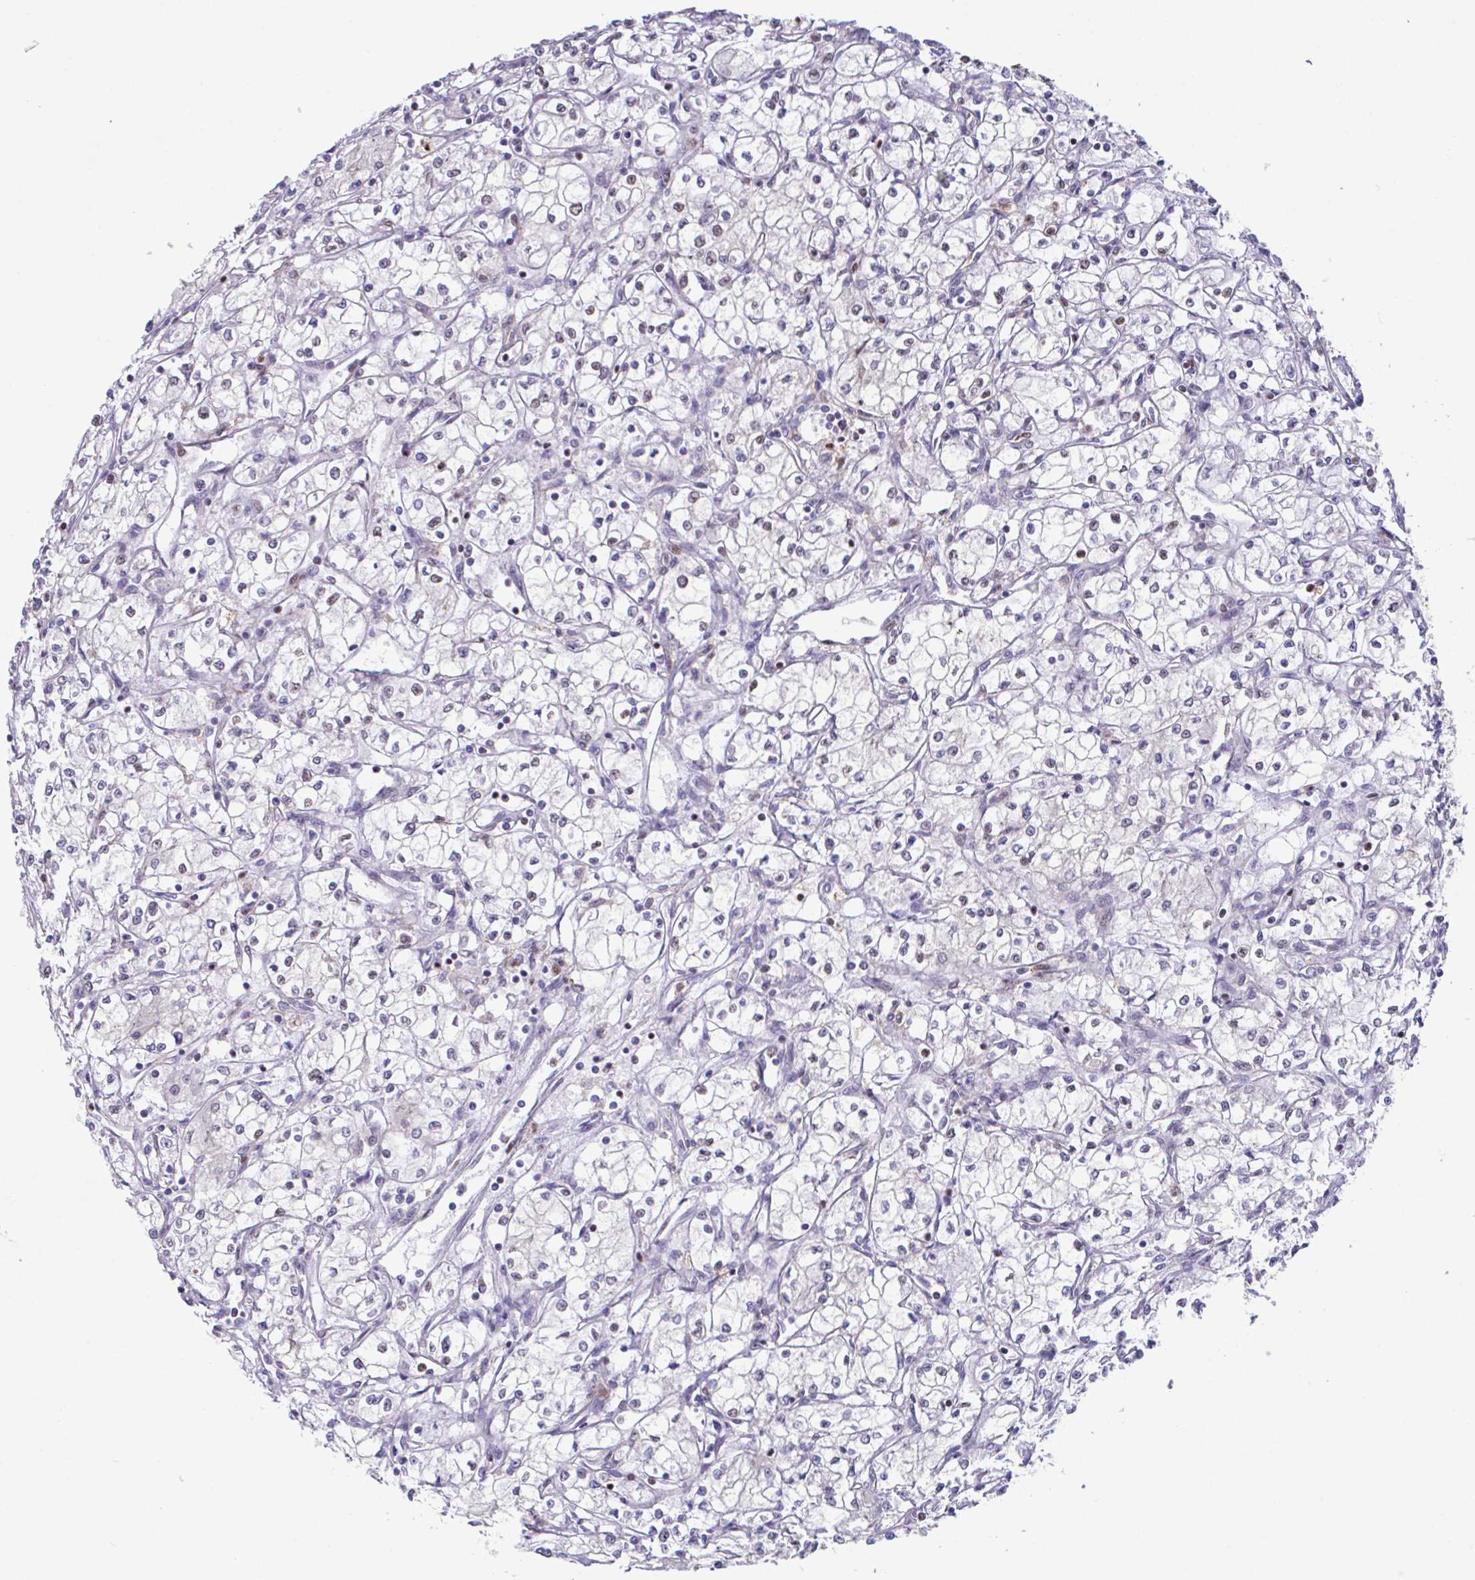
{"staining": {"intensity": "weak", "quantity": "<25%", "location": "nuclear"}, "tissue": "renal cancer", "cell_type": "Tumor cells", "image_type": "cancer", "snomed": [{"axis": "morphology", "description": "Adenocarcinoma, NOS"}, {"axis": "topography", "description": "Kidney"}], "caption": "There is no significant positivity in tumor cells of adenocarcinoma (renal).", "gene": "OR6K3", "patient": {"sex": "male", "age": 59}}